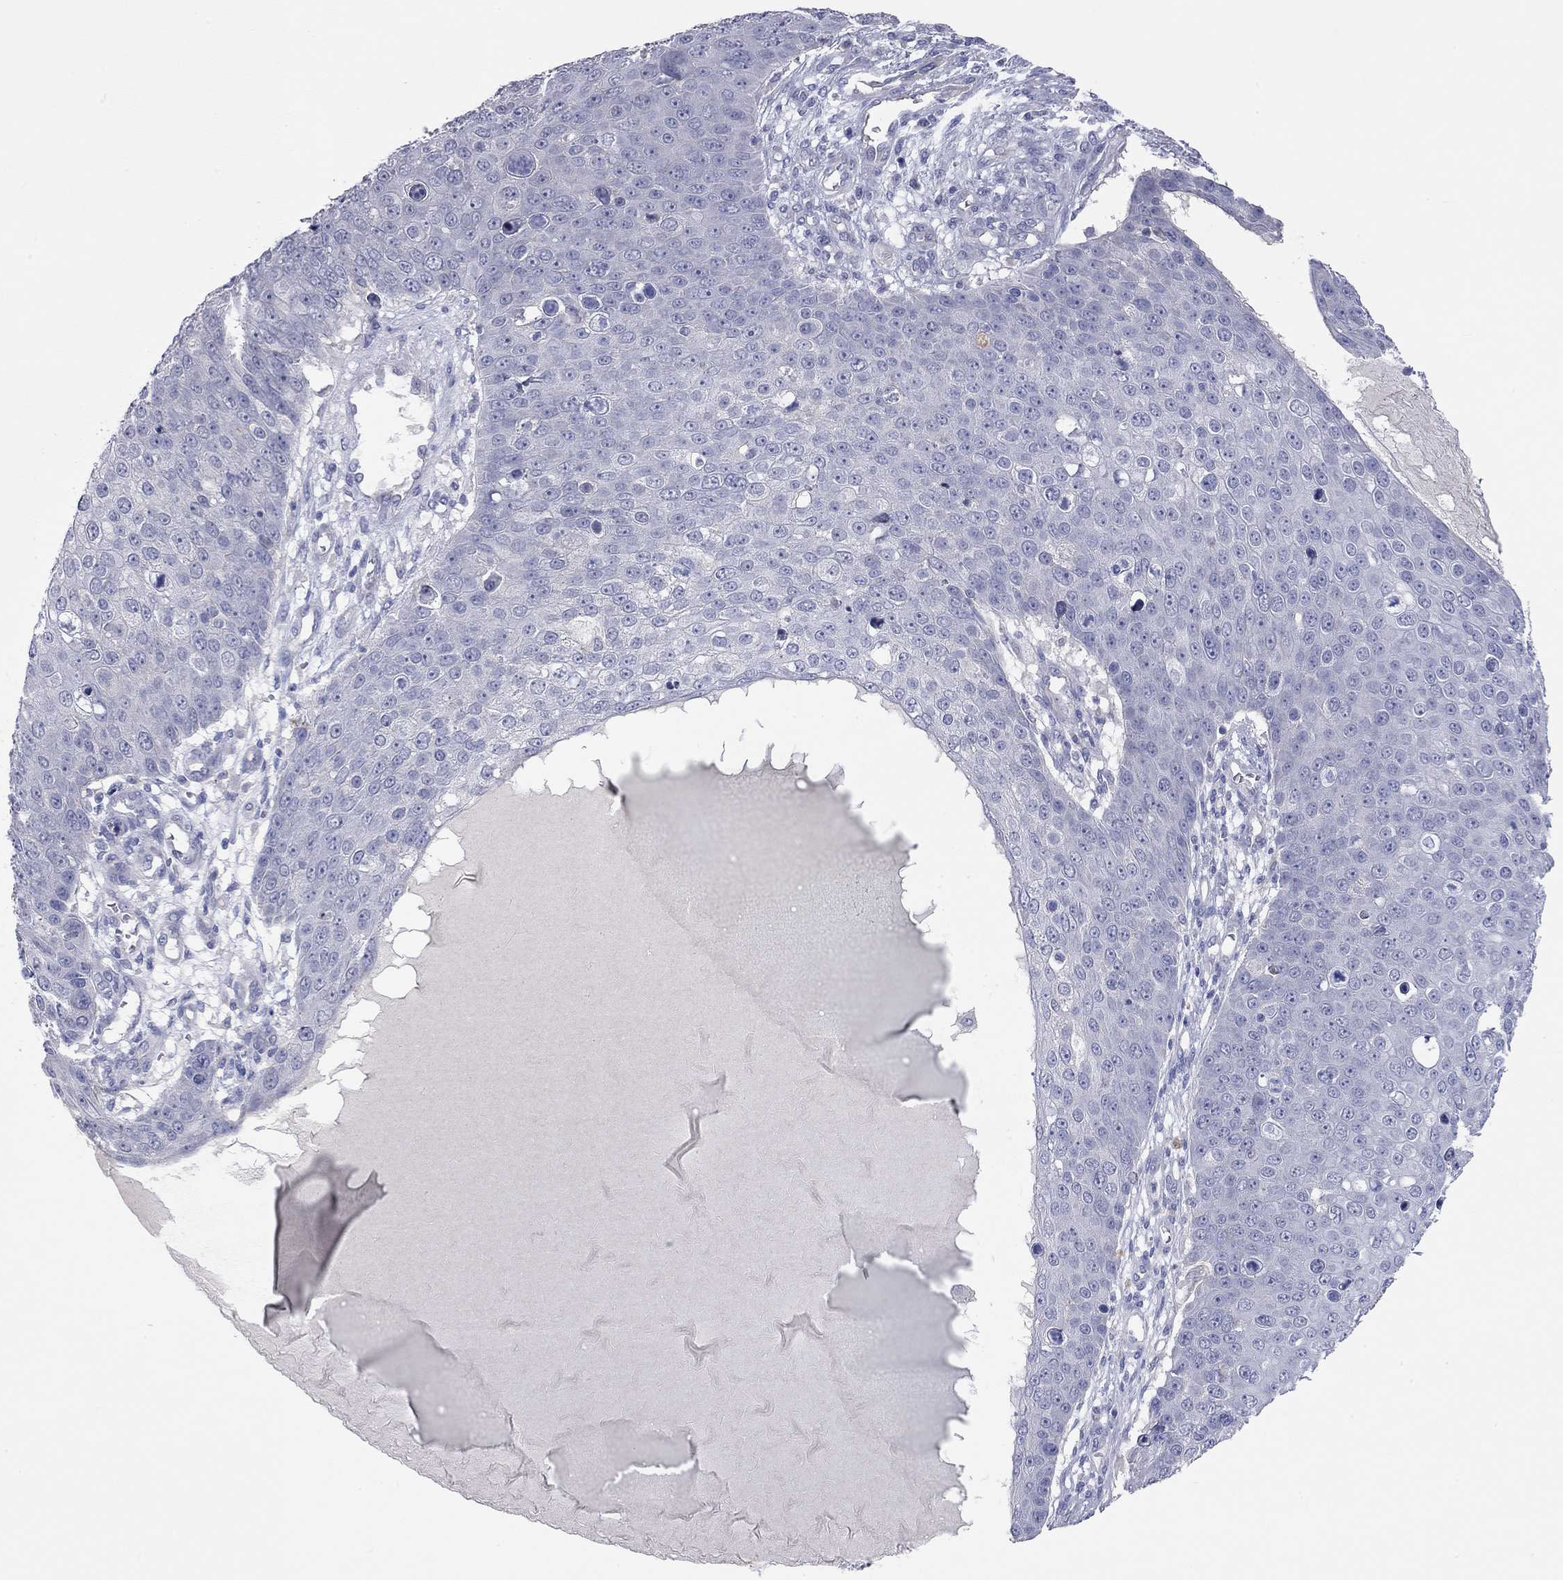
{"staining": {"intensity": "negative", "quantity": "none", "location": "none"}, "tissue": "skin cancer", "cell_type": "Tumor cells", "image_type": "cancer", "snomed": [{"axis": "morphology", "description": "Squamous cell carcinoma, NOS"}, {"axis": "topography", "description": "Skin"}], "caption": "This is an IHC histopathology image of skin cancer (squamous cell carcinoma). There is no expression in tumor cells.", "gene": "KCNB1", "patient": {"sex": "male", "age": 71}}